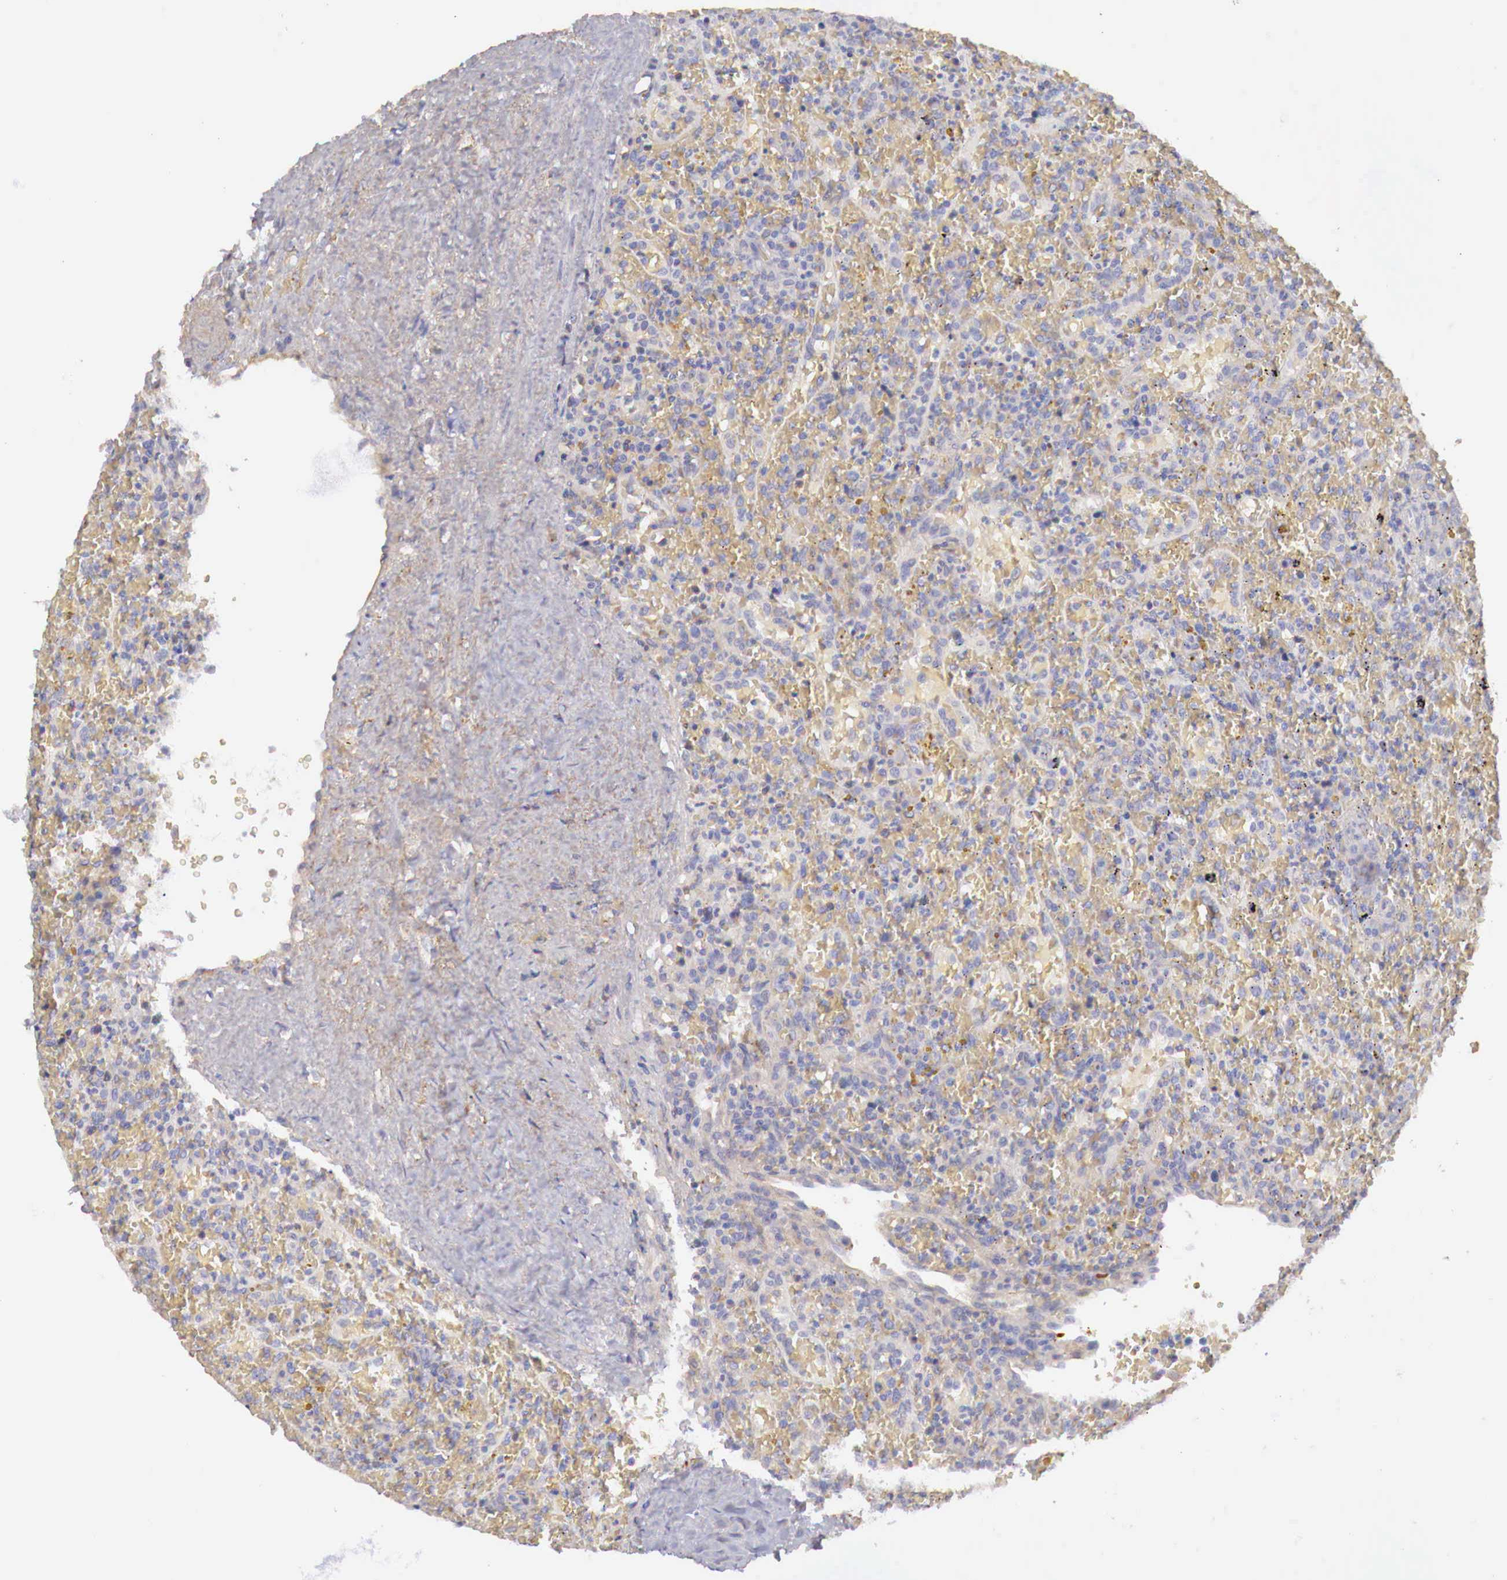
{"staining": {"intensity": "negative", "quantity": "none", "location": "none"}, "tissue": "lymphoma", "cell_type": "Tumor cells", "image_type": "cancer", "snomed": [{"axis": "morphology", "description": "Malignant lymphoma, non-Hodgkin's type, High grade"}, {"axis": "topography", "description": "Spleen"}, {"axis": "topography", "description": "Lymph node"}], "caption": "Tumor cells are negative for protein expression in human lymphoma.", "gene": "KLHDC7B", "patient": {"sex": "female", "age": 70}}